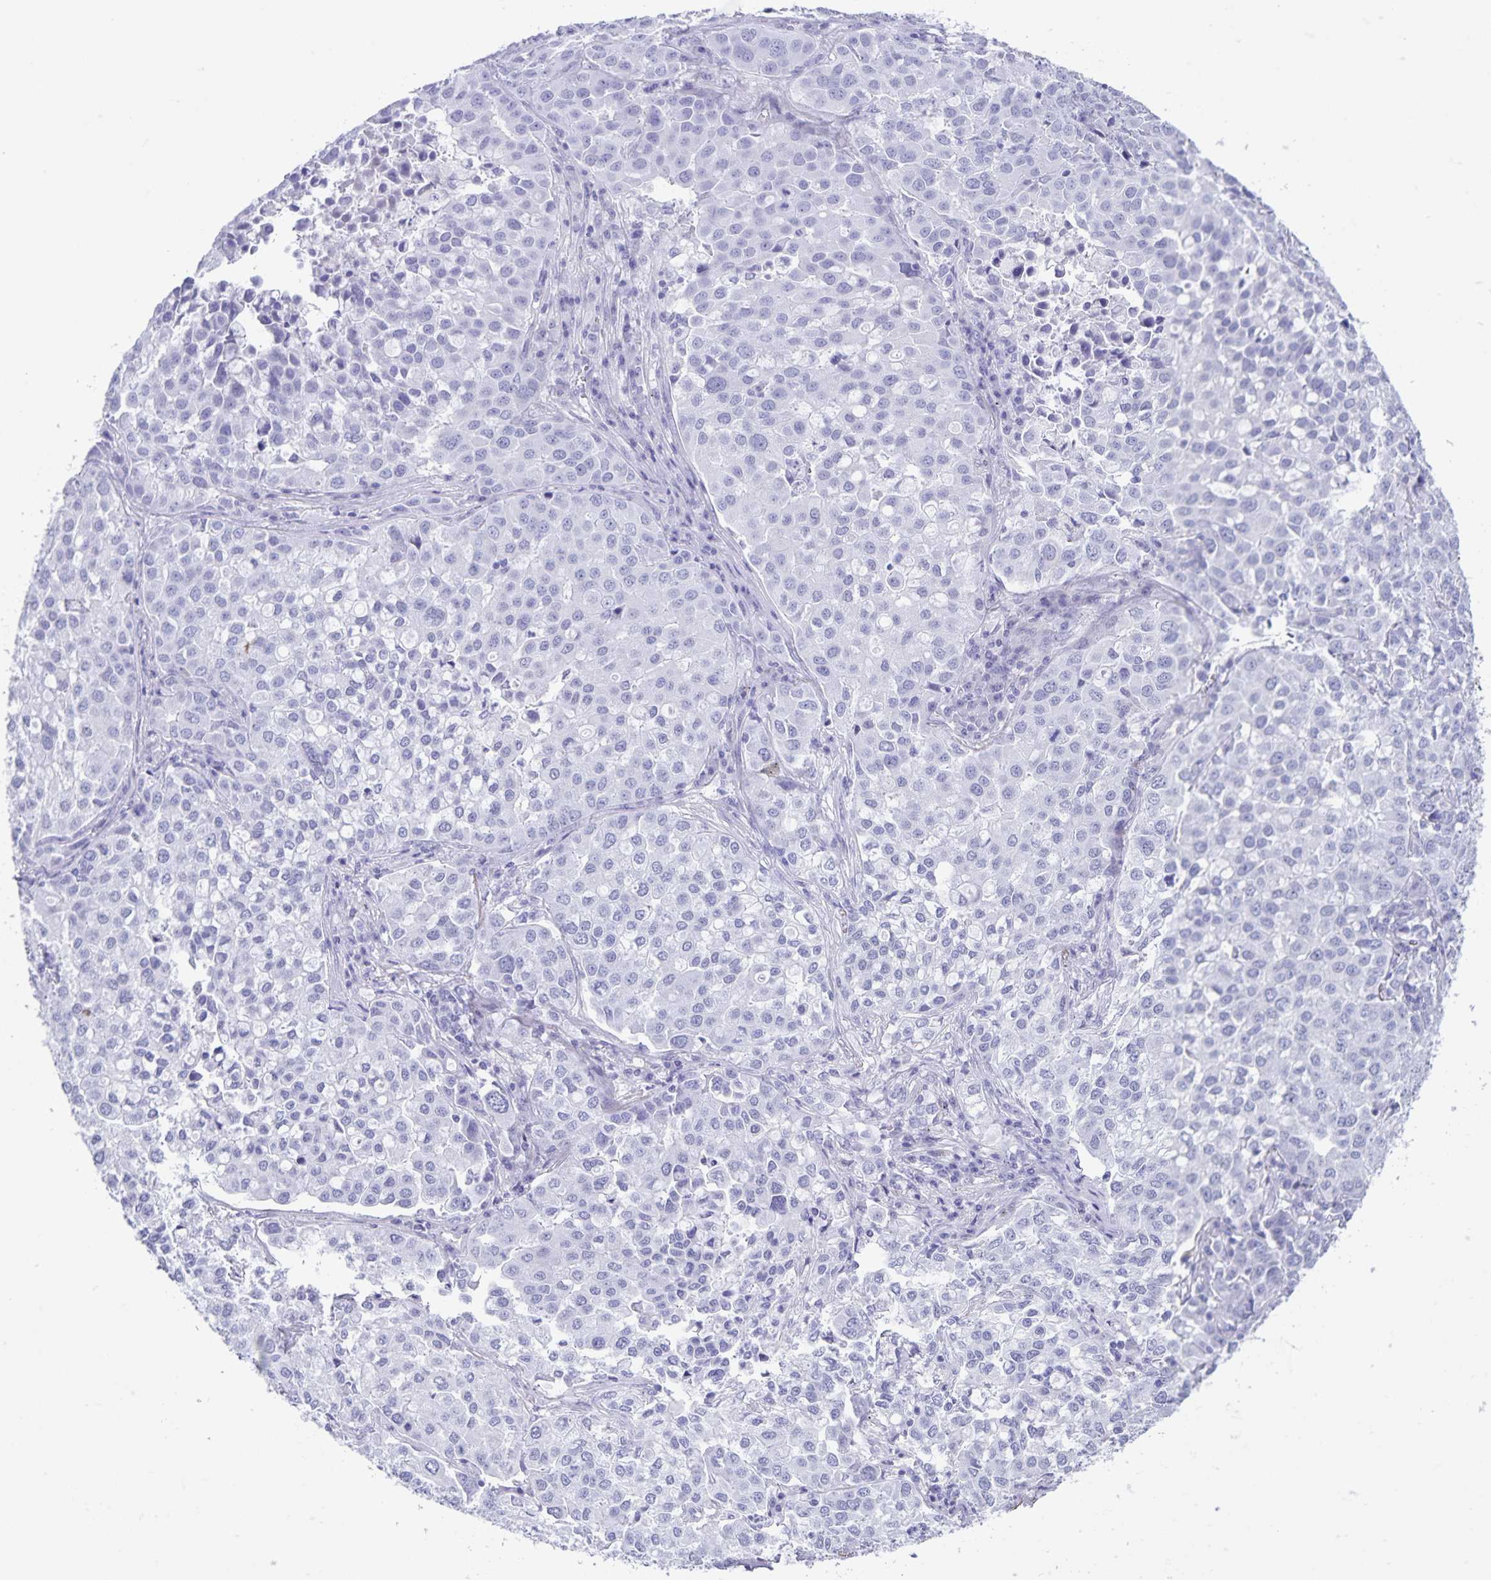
{"staining": {"intensity": "negative", "quantity": "none", "location": "none"}, "tissue": "lung cancer", "cell_type": "Tumor cells", "image_type": "cancer", "snomed": [{"axis": "morphology", "description": "Adenocarcinoma, NOS"}, {"axis": "morphology", "description": "Adenocarcinoma, metastatic, NOS"}, {"axis": "topography", "description": "Lymph node"}, {"axis": "topography", "description": "Lung"}], "caption": "DAB (3,3'-diaminobenzidine) immunohistochemical staining of lung cancer reveals no significant positivity in tumor cells.", "gene": "C11orf42", "patient": {"sex": "female", "age": 65}}